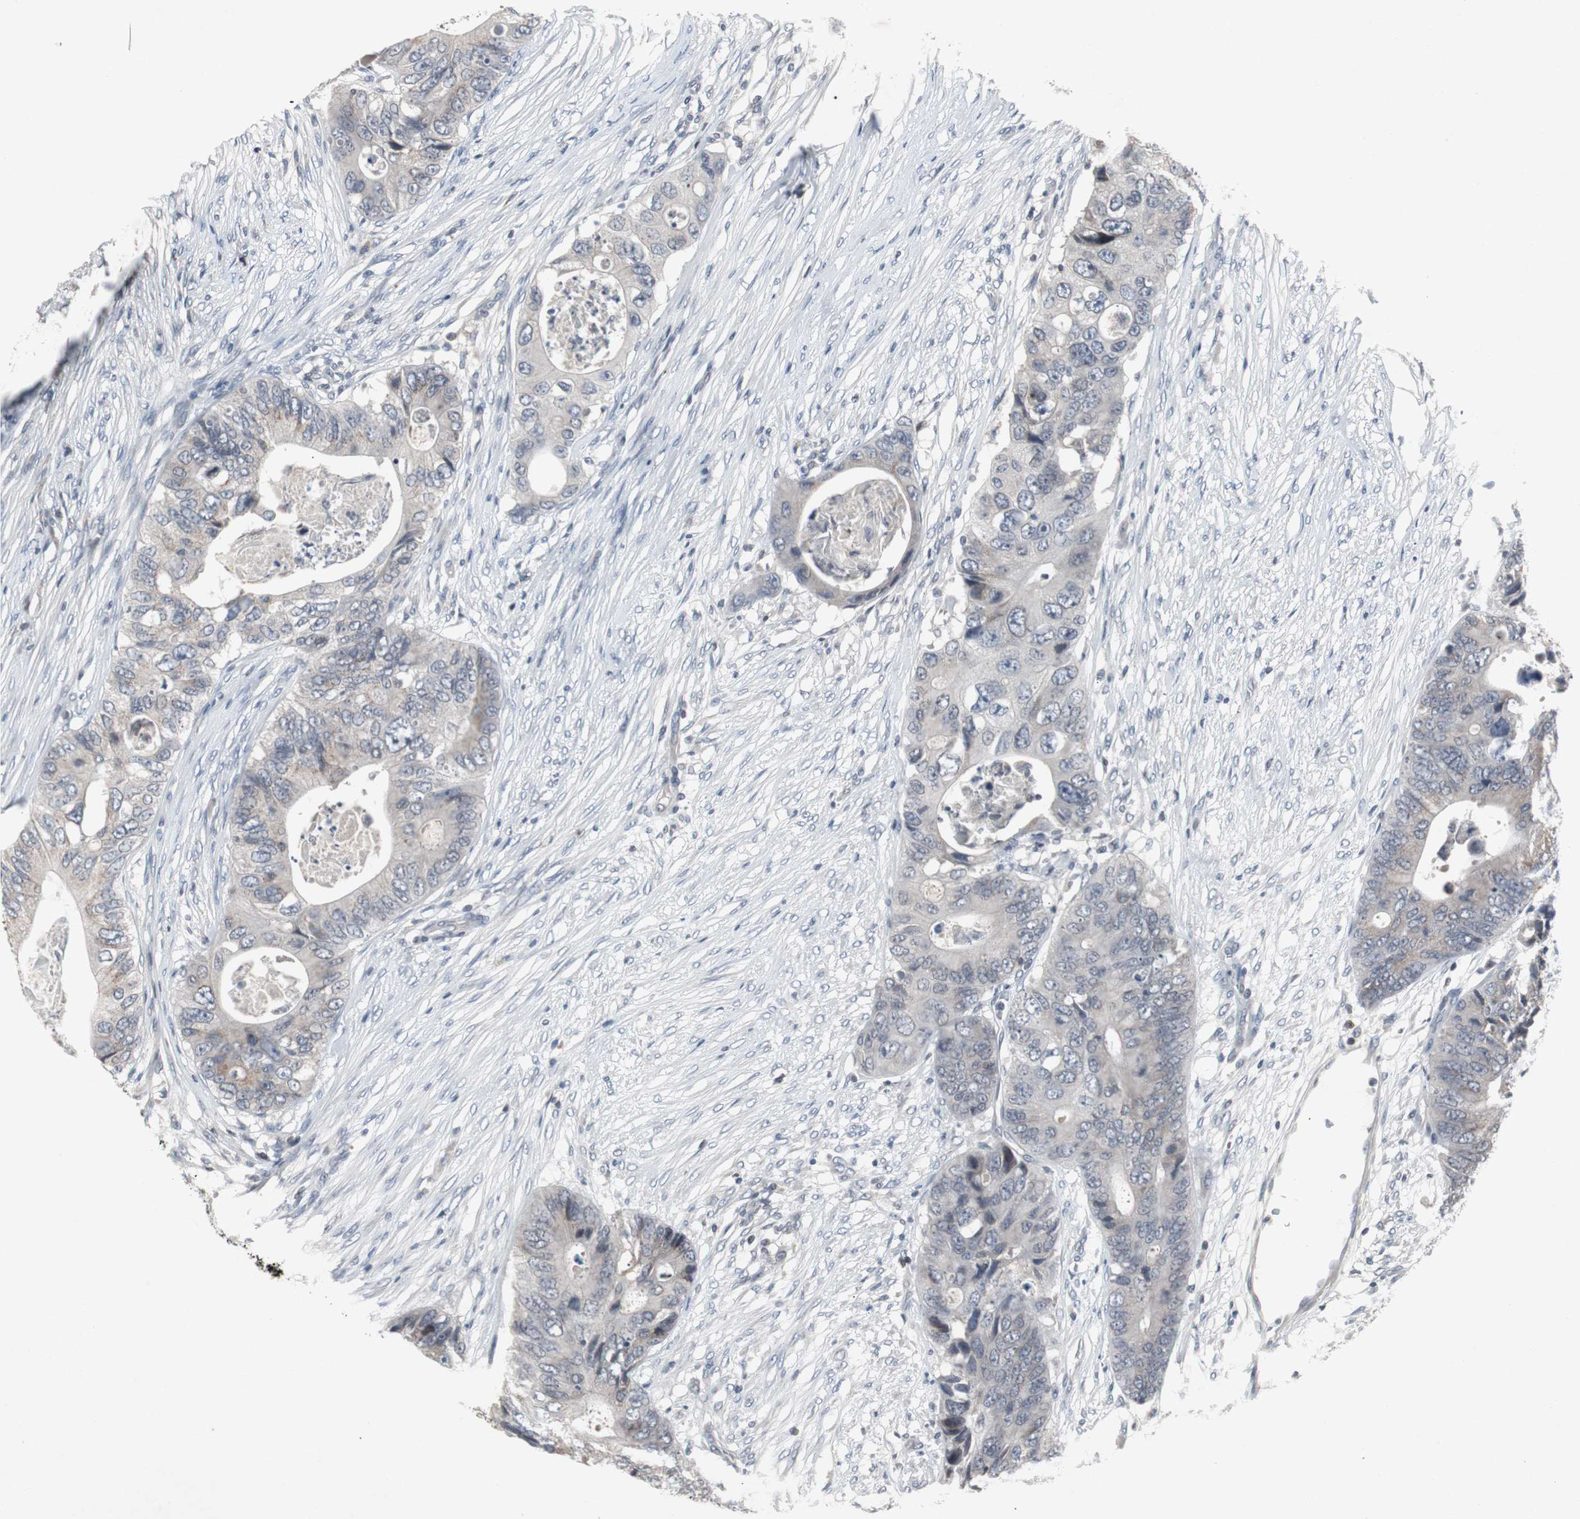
{"staining": {"intensity": "weak", "quantity": "<25%", "location": "cytoplasmic/membranous"}, "tissue": "colorectal cancer", "cell_type": "Tumor cells", "image_type": "cancer", "snomed": [{"axis": "morphology", "description": "Adenocarcinoma, NOS"}, {"axis": "topography", "description": "Colon"}], "caption": "Tumor cells show no significant expression in colorectal cancer (adenocarcinoma).", "gene": "ZNF396", "patient": {"sex": "male", "age": 71}}